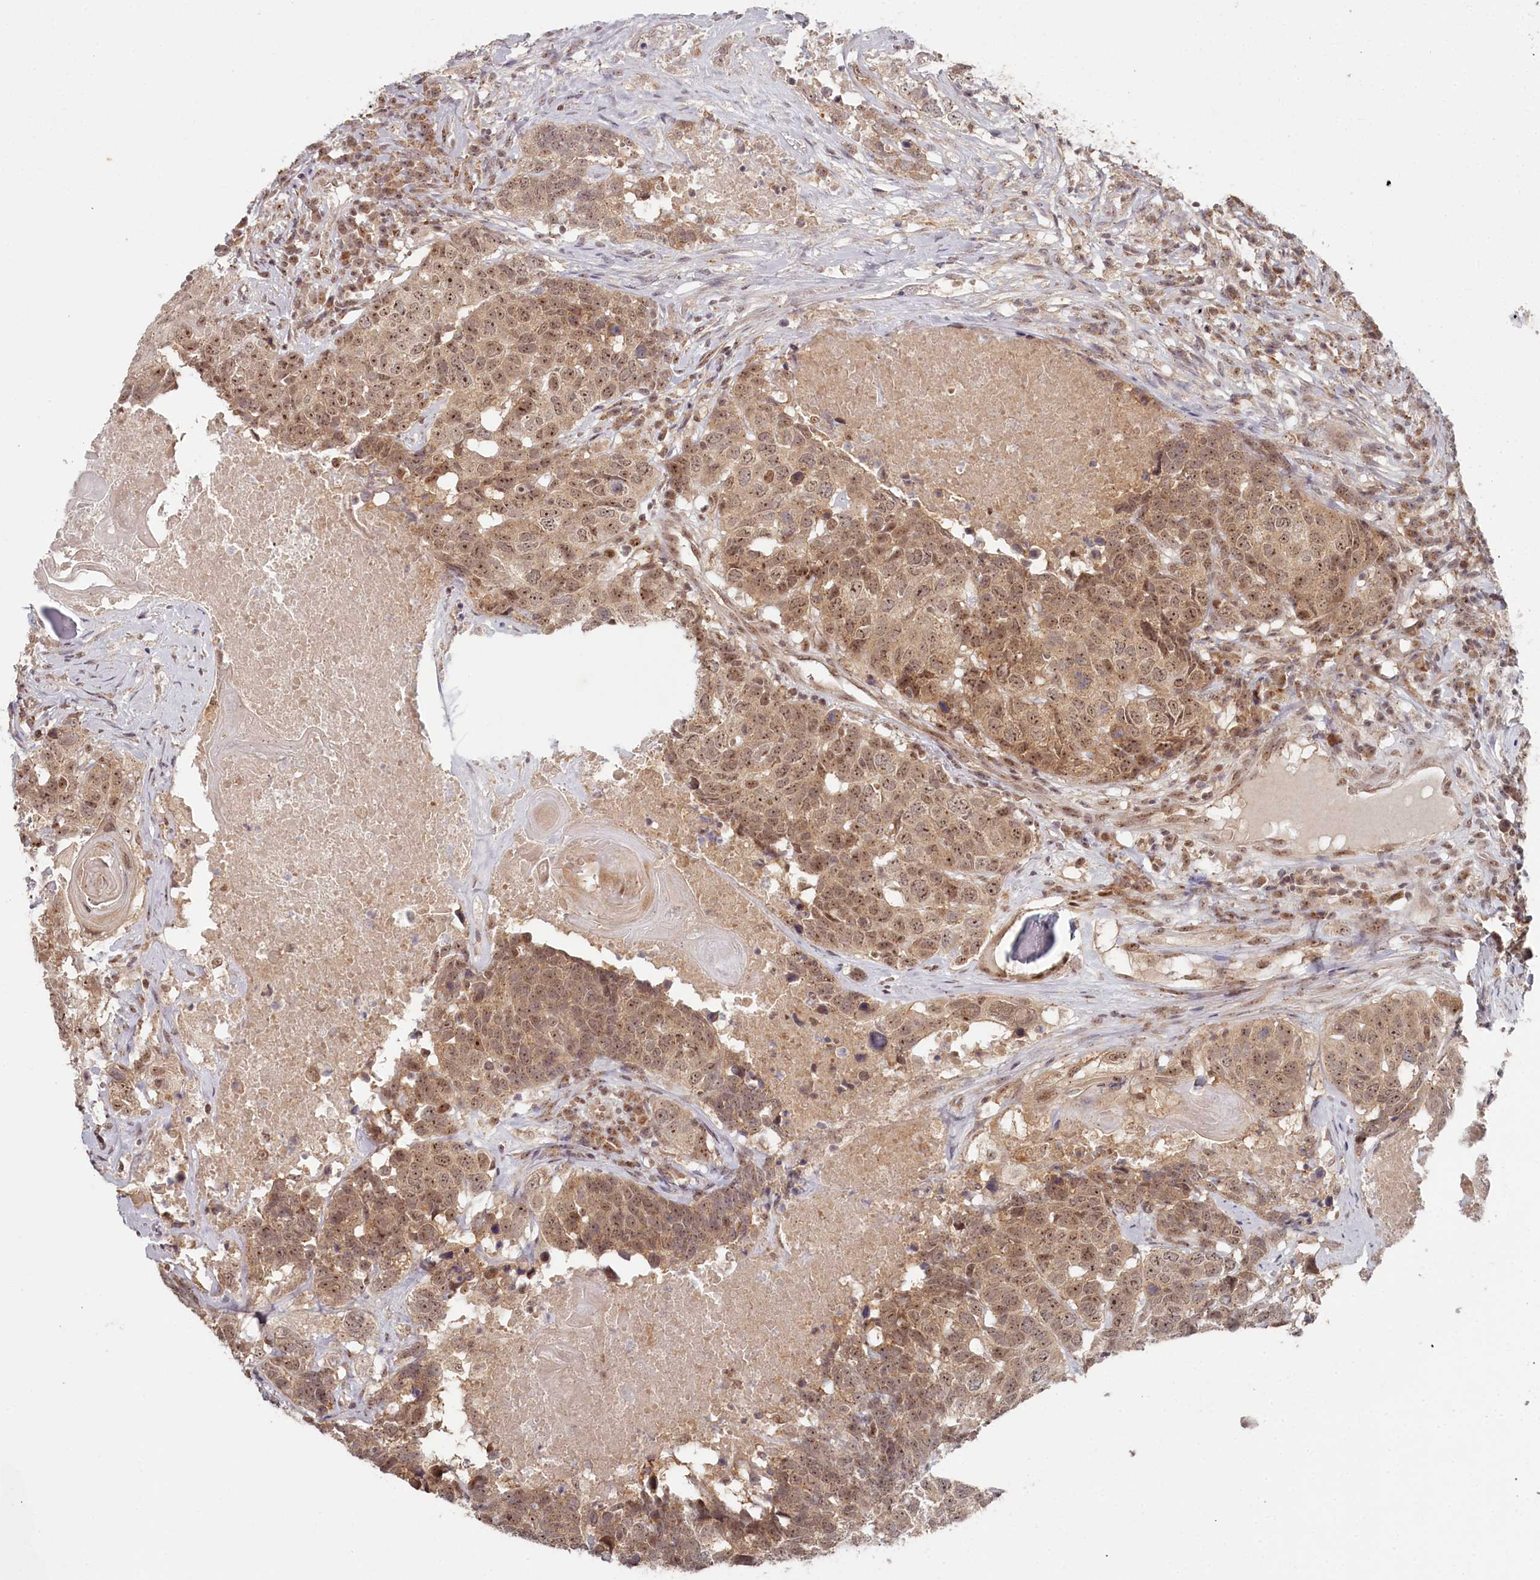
{"staining": {"intensity": "moderate", "quantity": ">75%", "location": "cytoplasmic/membranous,nuclear"}, "tissue": "head and neck cancer", "cell_type": "Tumor cells", "image_type": "cancer", "snomed": [{"axis": "morphology", "description": "Squamous cell carcinoma, NOS"}, {"axis": "topography", "description": "Head-Neck"}], "caption": "Head and neck cancer (squamous cell carcinoma) stained with a brown dye exhibits moderate cytoplasmic/membranous and nuclear positive staining in about >75% of tumor cells.", "gene": "EXOSC1", "patient": {"sex": "male", "age": 66}}